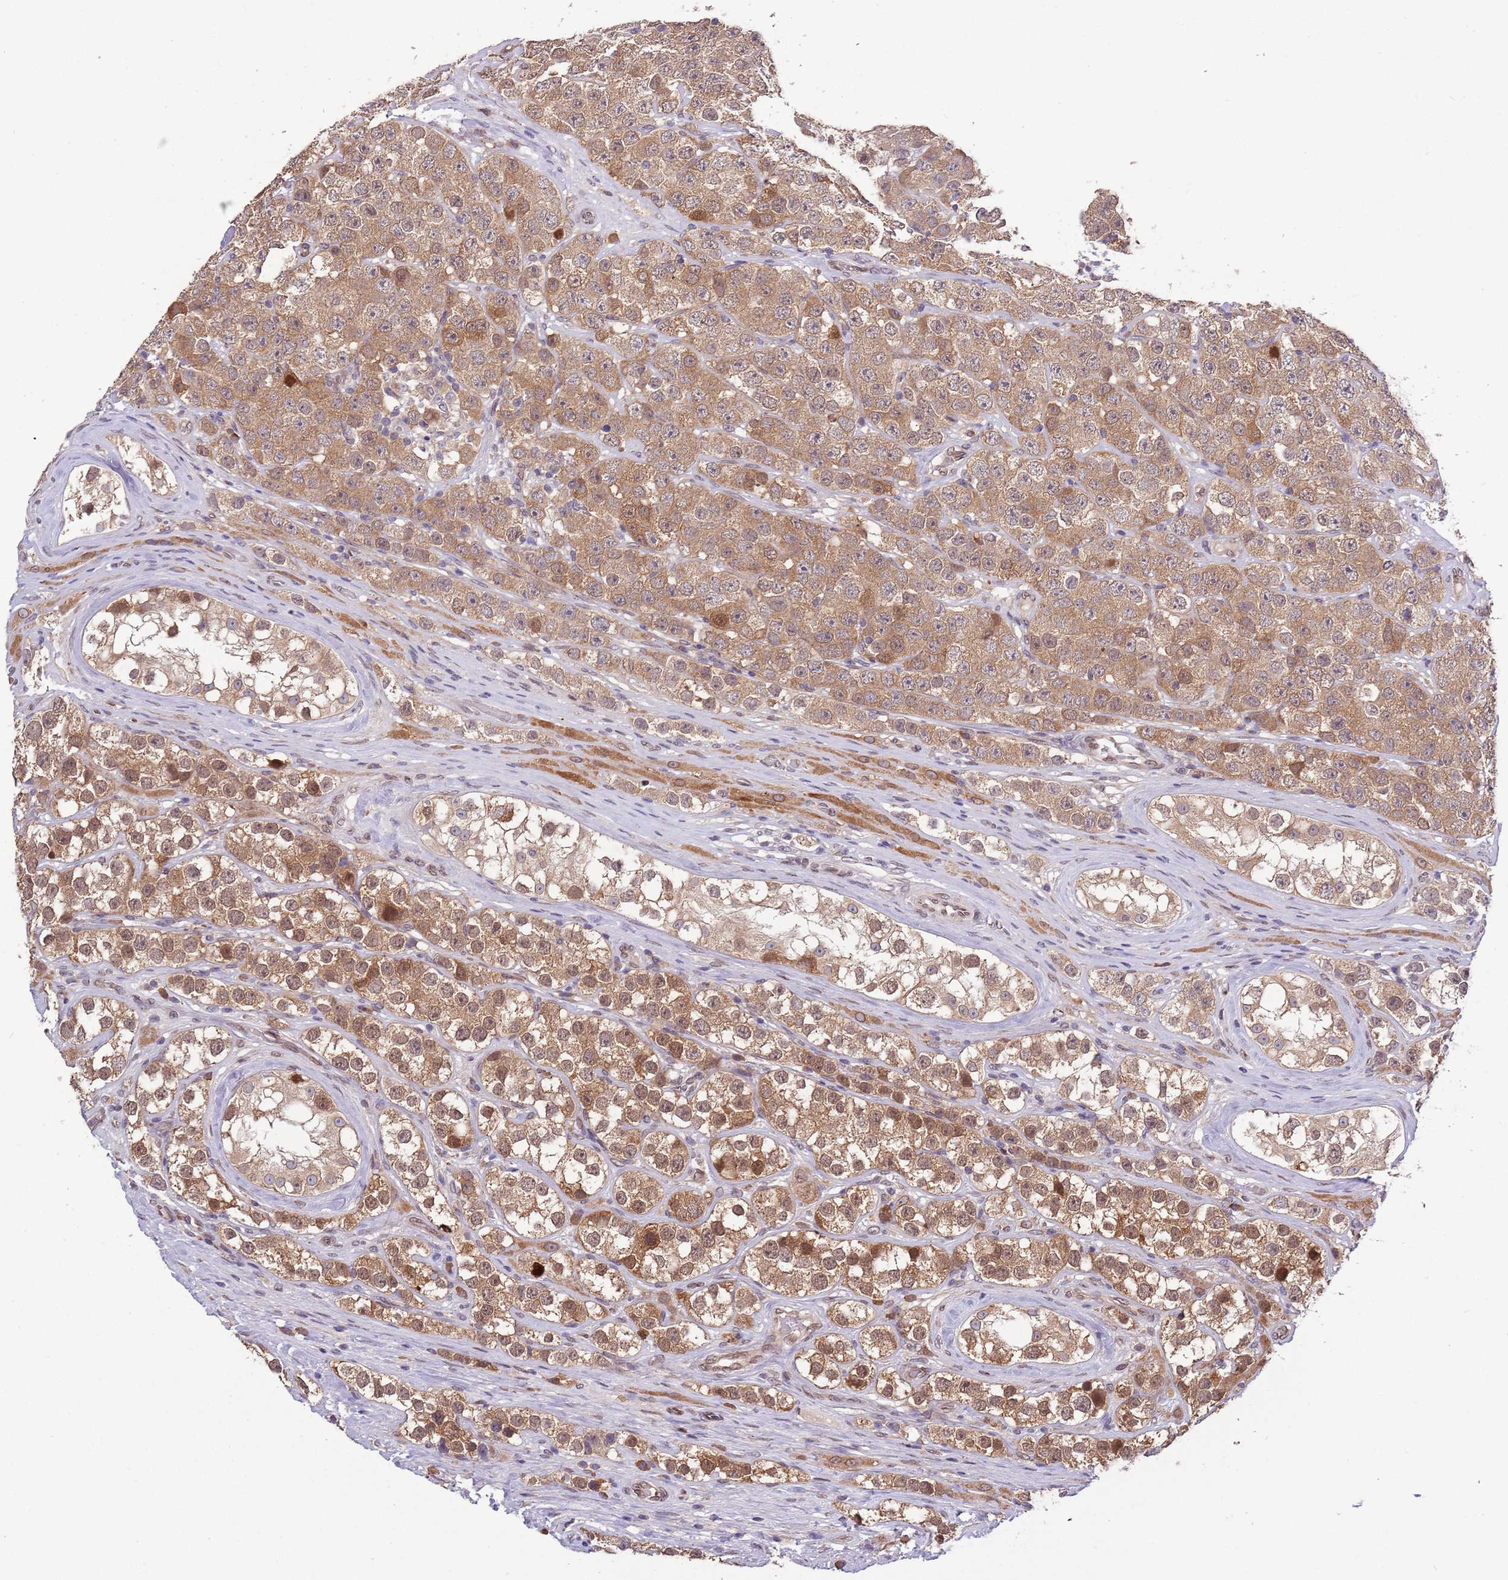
{"staining": {"intensity": "moderate", "quantity": ">75%", "location": "cytoplasmic/membranous,nuclear"}, "tissue": "testis cancer", "cell_type": "Tumor cells", "image_type": "cancer", "snomed": [{"axis": "morphology", "description": "Seminoma, NOS"}, {"axis": "topography", "description": "Testis"}], "caption": "This is a histology image of immunohistochemistry (IHC) staining of seminoma (testis), which shows moderate positivity in the cytoplasmic/membranous and nuclear of tumor cells.", "gene": "ZNF665", "patient": {"sex": "male", "age": 28}}